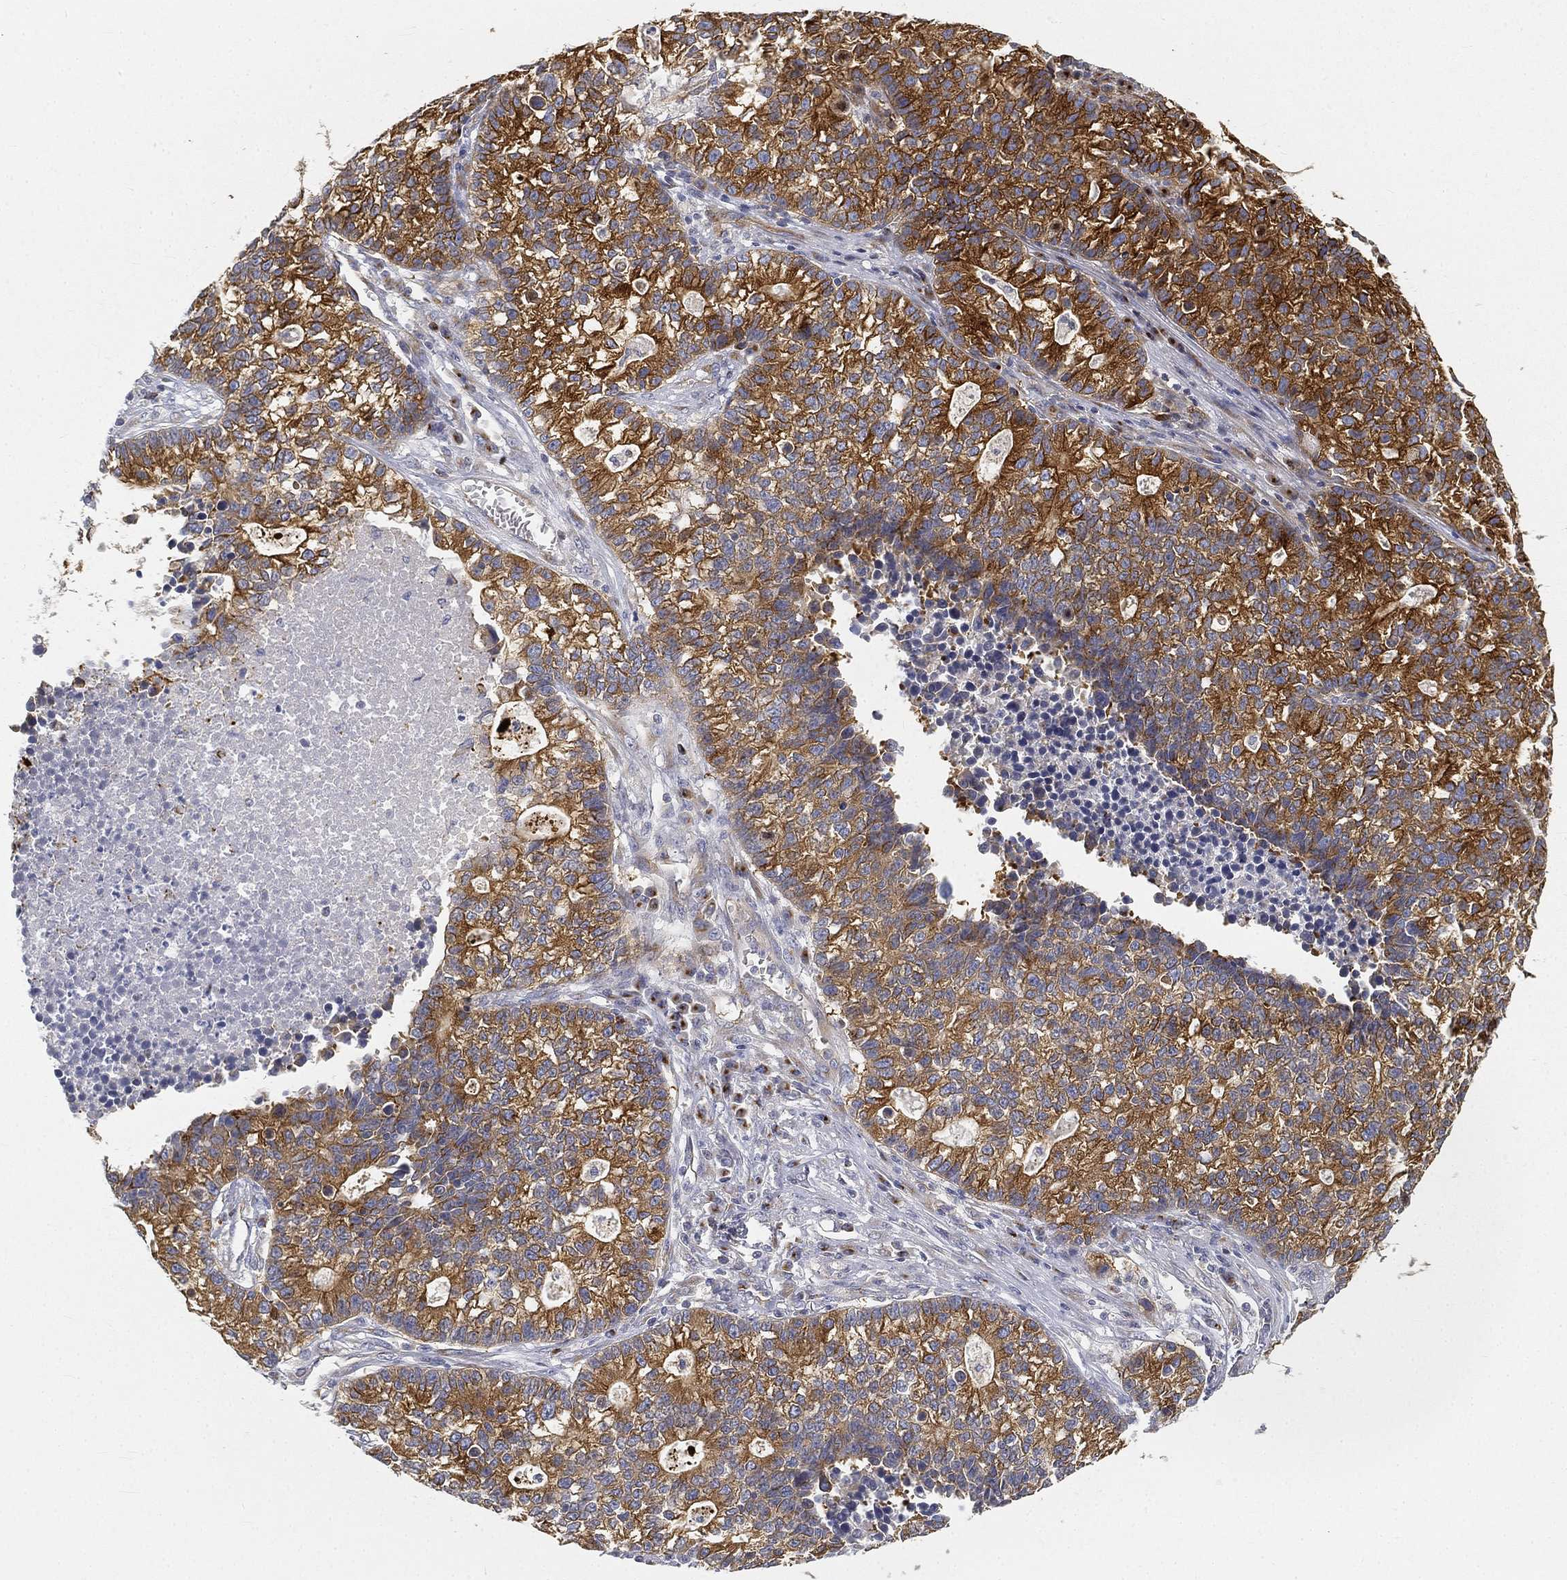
{"staining": {"intensity": "strong", "quantity": "25%-75%", "location": "cytoplasmic/membranous"}, "tissue": "lung cancer", "cell_type": "Tumor cells", "image_type": "cancer", "snomed": [{"axis": "morphology", "description": "Adenocarcinoma, NOS"}, {"axis": "topography", "description": "Lung"}], "caption": "Lung cancer (adenocarcinoma) was stained to show a protein in brown. There is high levels of strong cytoplasmic/membranous expression in approximately 25%-75% of tumor cells.", "gene": "TMEM25", "patient": {"sex": "male", "age": 57}}